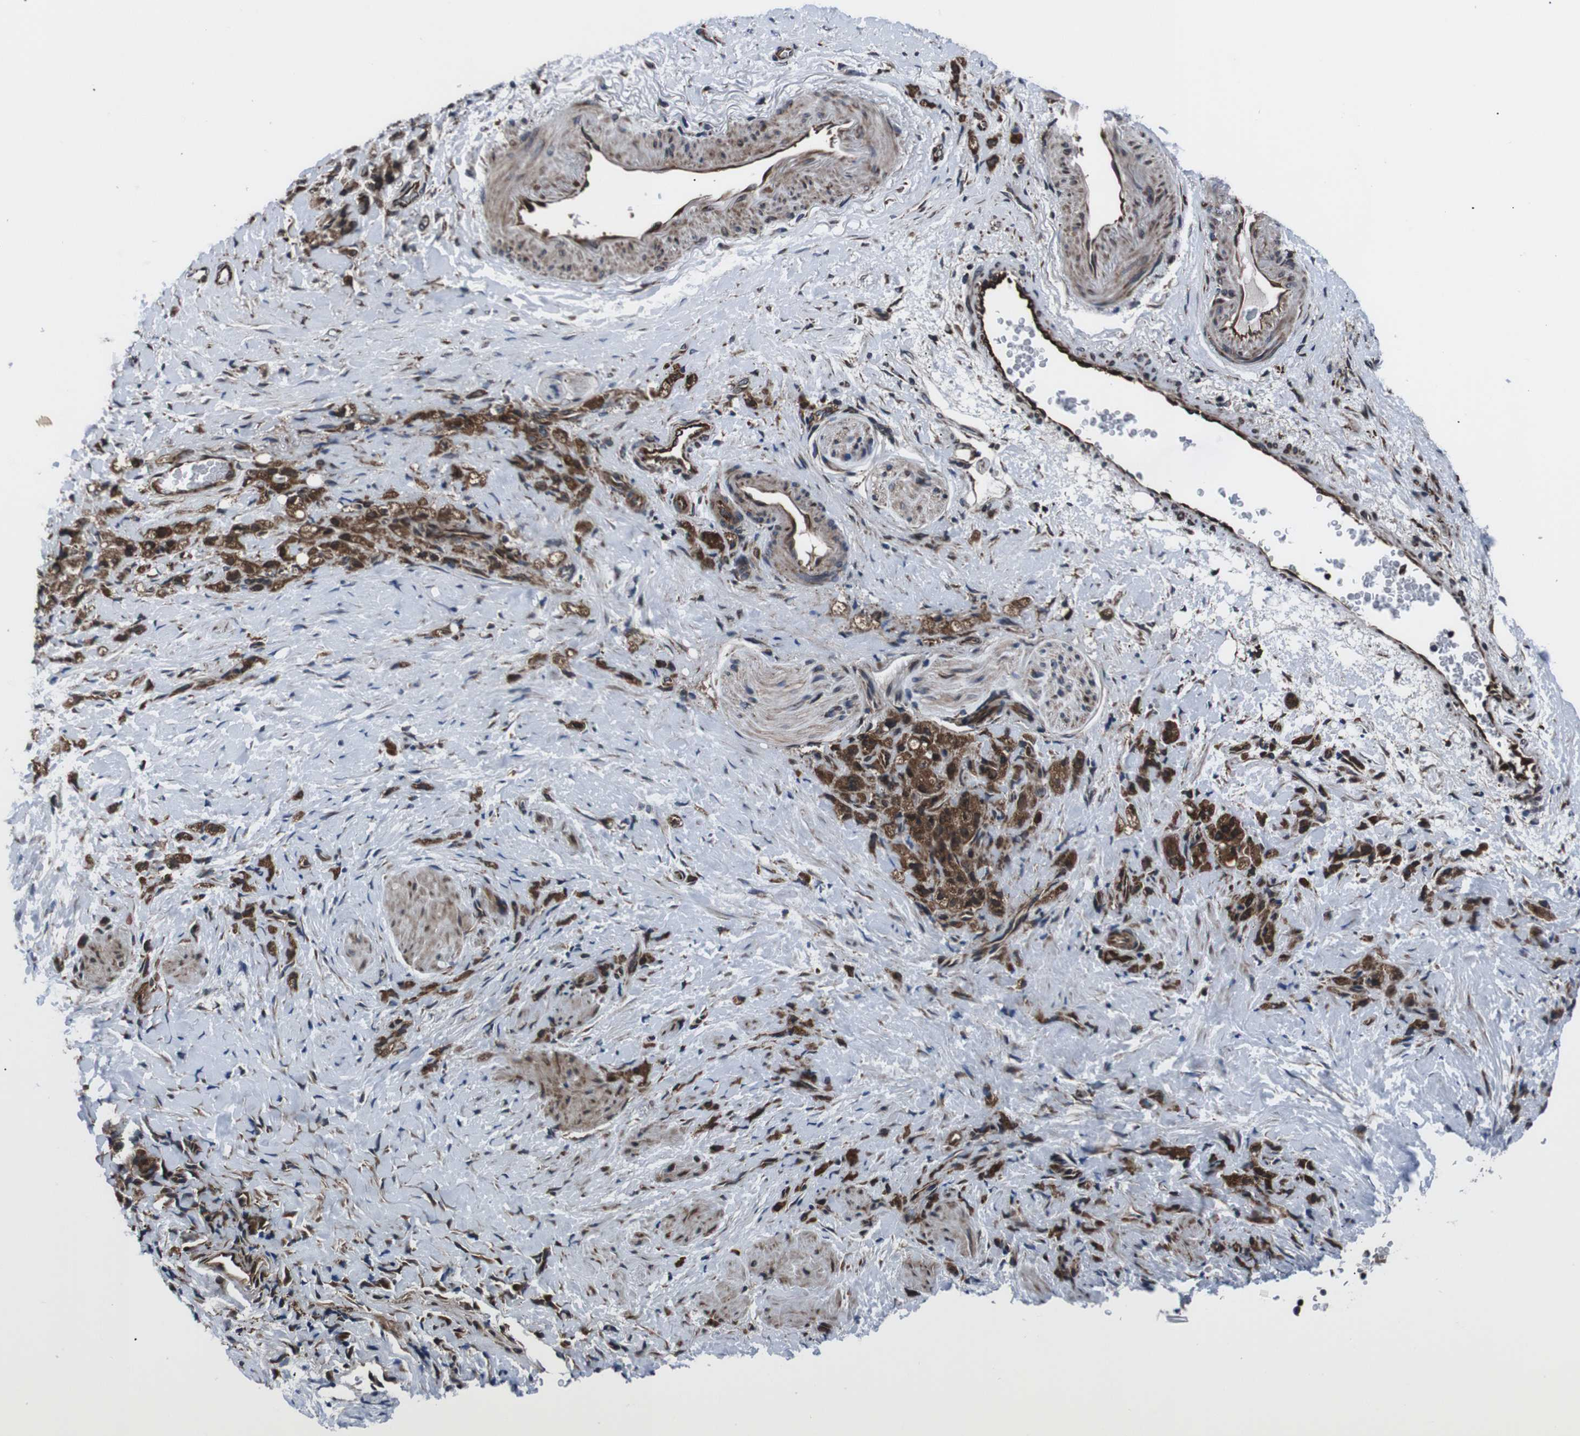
{"staining": {"intensity": "strong", "quantity": ">75%", "location": "cytoplasmic/membranous"}, "tissue": "stomach cancer", "cell_type": "Tumor cells", "image_type": "cancer", "snomed": [{"axis": "morphology", "description": "Adenocarcinoma, NOS"}, {"axis": "topography", "description": "Stomach"}], "caption": "IHC staining of stomach cancer, which shows high levels of strong cytoplasmic/membranous staining in approximately >75% of tumor cells indicating strong cytoplasmic/membranous protein positivity. The staining was performed using DAB (brown) for protein detection and nuclei were counterstained in hematoxylin (blue).", "gene": "EIF4A2", "patient": {"sex": "male", "age": 82}}